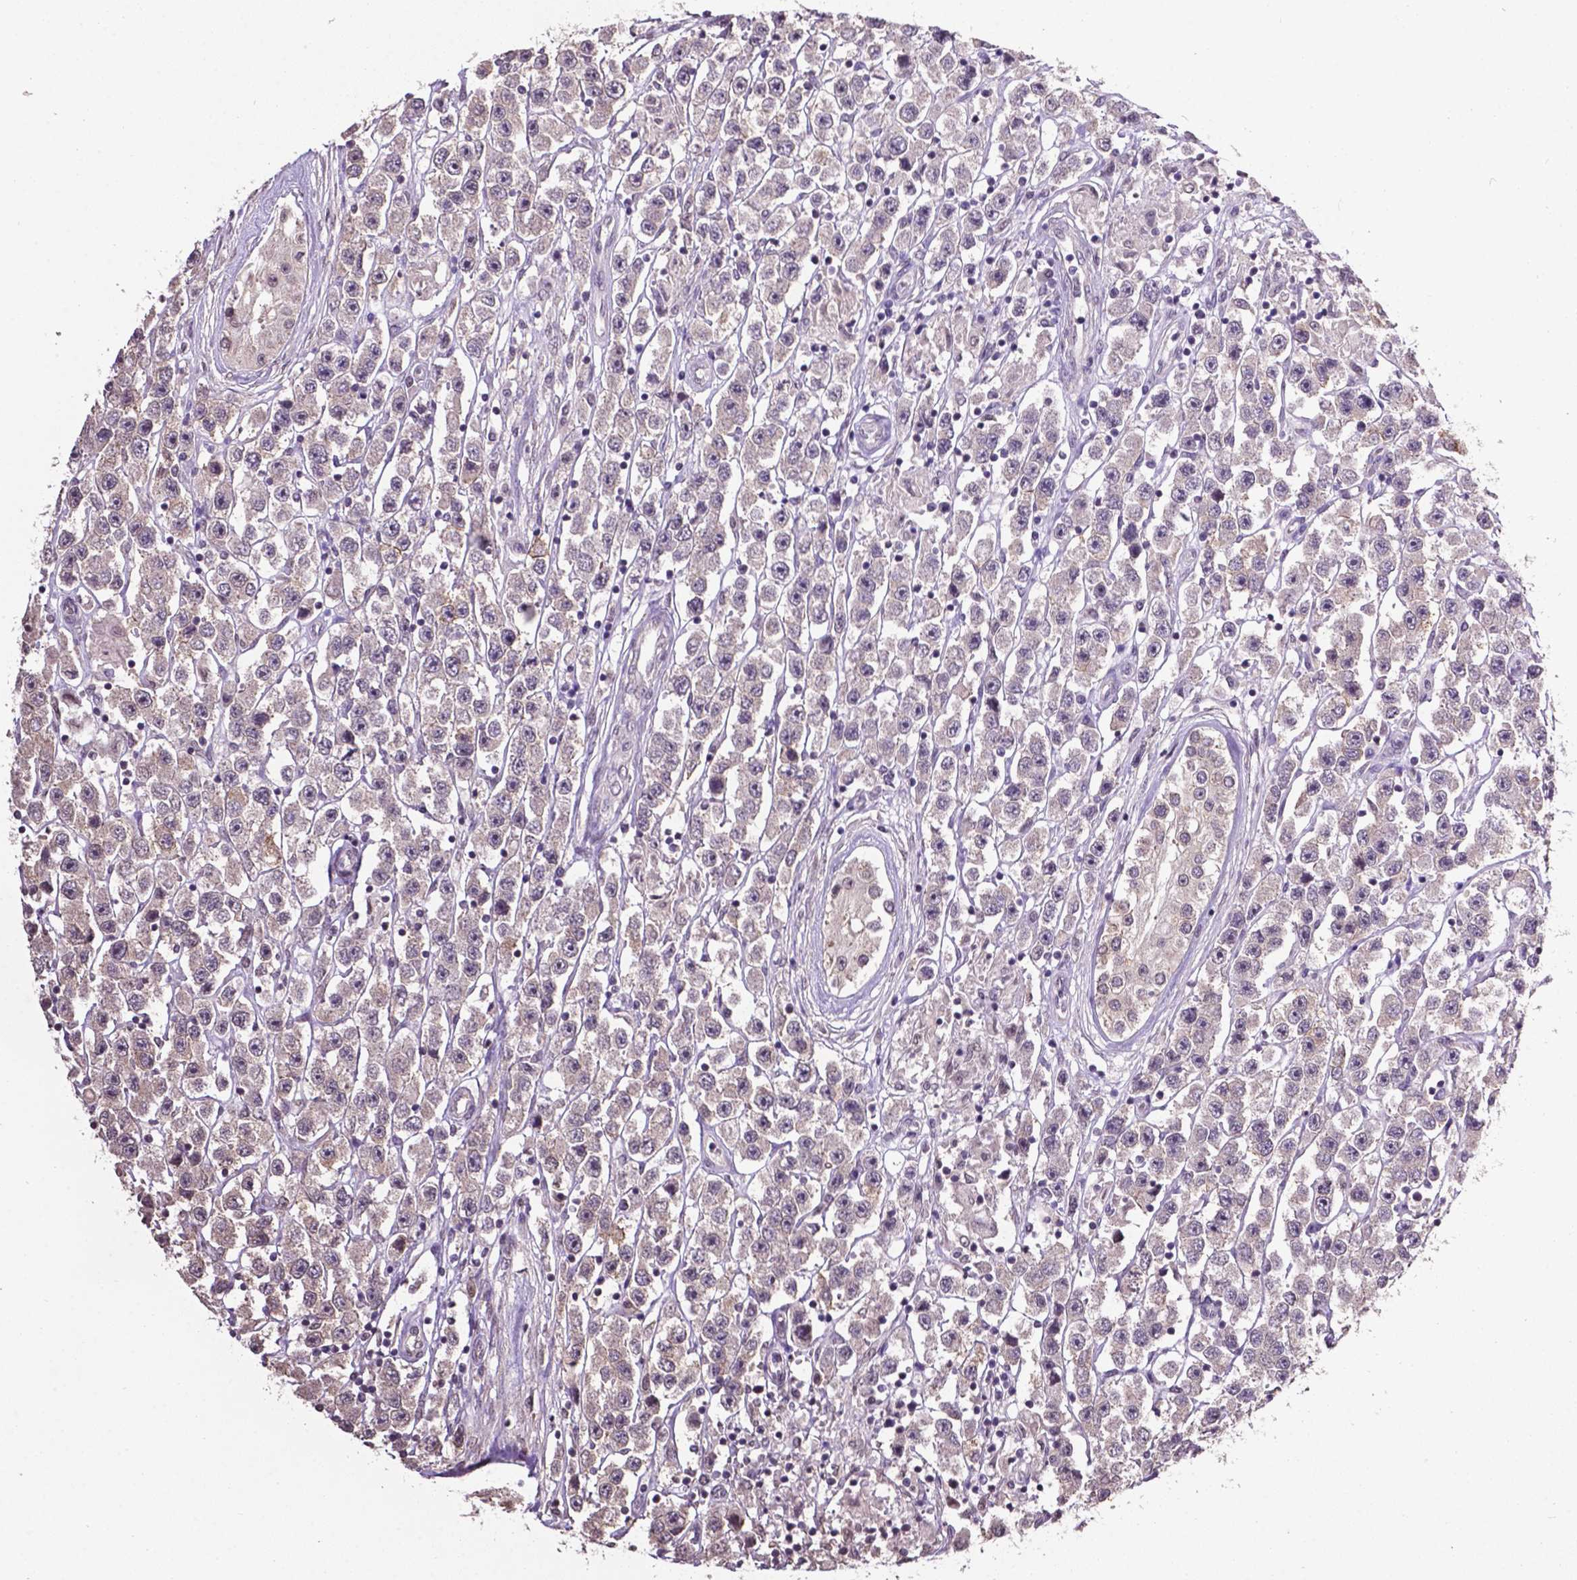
{"staining": {"intensity": "negative", "quantity": "none", "location": "none"}, "tissue": "testis cancer", "cell_type": "Tumor cells", "image_type": "cancer", "snomed": [{"axis": "morphology", "description": "Seminoma, NOS"}, {"axis": "topography", "description": "Testis"}], "caption": "Immunohistochemistry (IHC) micrograph of testis seminoma stained for a protein (brown), which shows no positivity in tumor cells.", "gene": "GLRA2", "patient": {"sex": "male", "age": 45}}